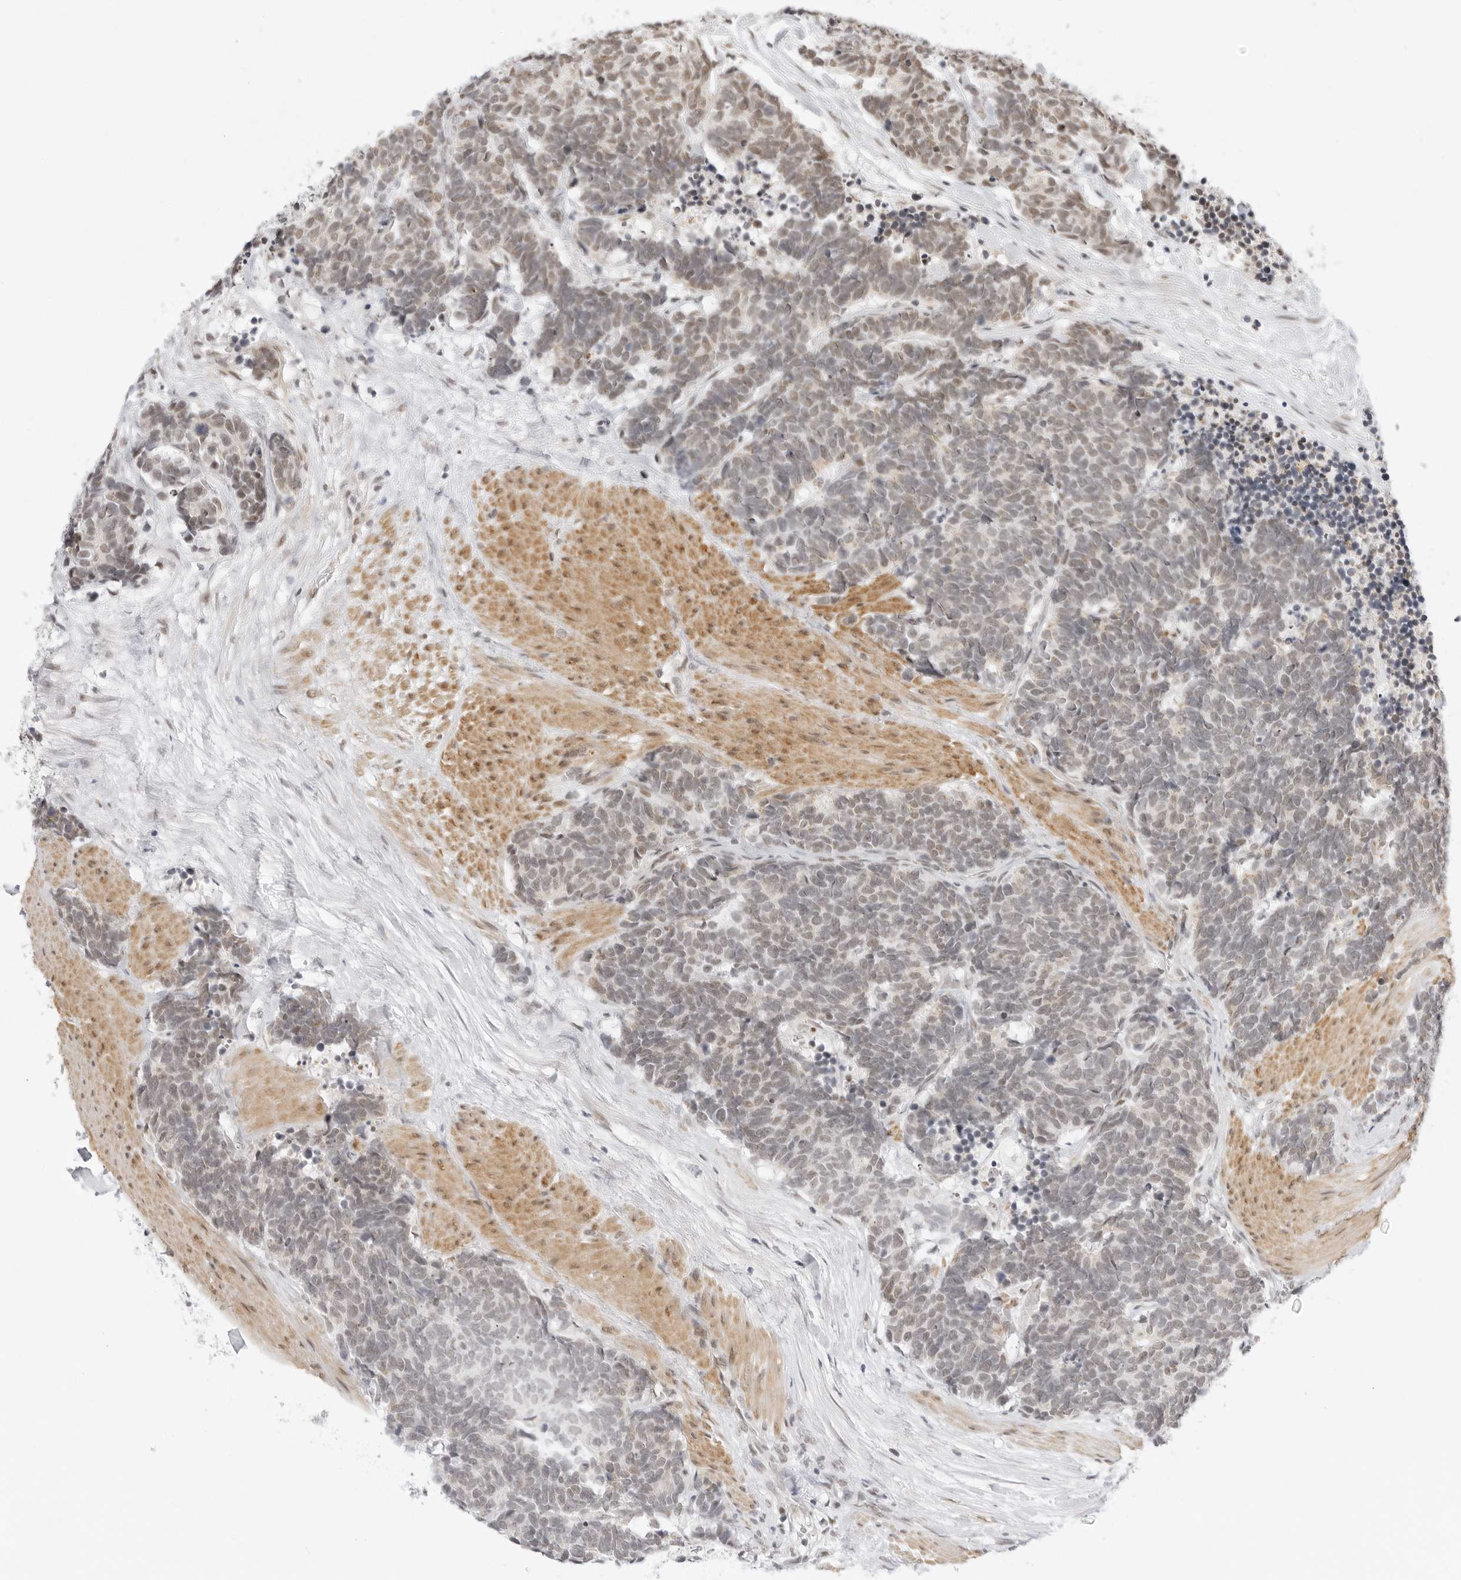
{"staining": {"intensity": "weak", "quantity": ">75%", "location": "cytoplasmic/membranous,nuclear"}, "tissue": "carcinoid", "cell_type": "Tumor cells", "image_type": "cancer", "snomed": [{"axis": "morphology", "description": "Carcinoma, NOS"}, {"axis": "morphology", "description": "Carcinoid, malignant, NOS"}, {"axis": "topography", "description": "Urinary bladder"}], "caption": "This photomicrograph reveals immunohistochemistry (IHC) staining of human carcinoid, with low weak cytoplasmic/membranous and nuclear positivity in about >75% of tumor cells.", "gene": "TCIM", "patient": {"sex": "male", "age": 57}}